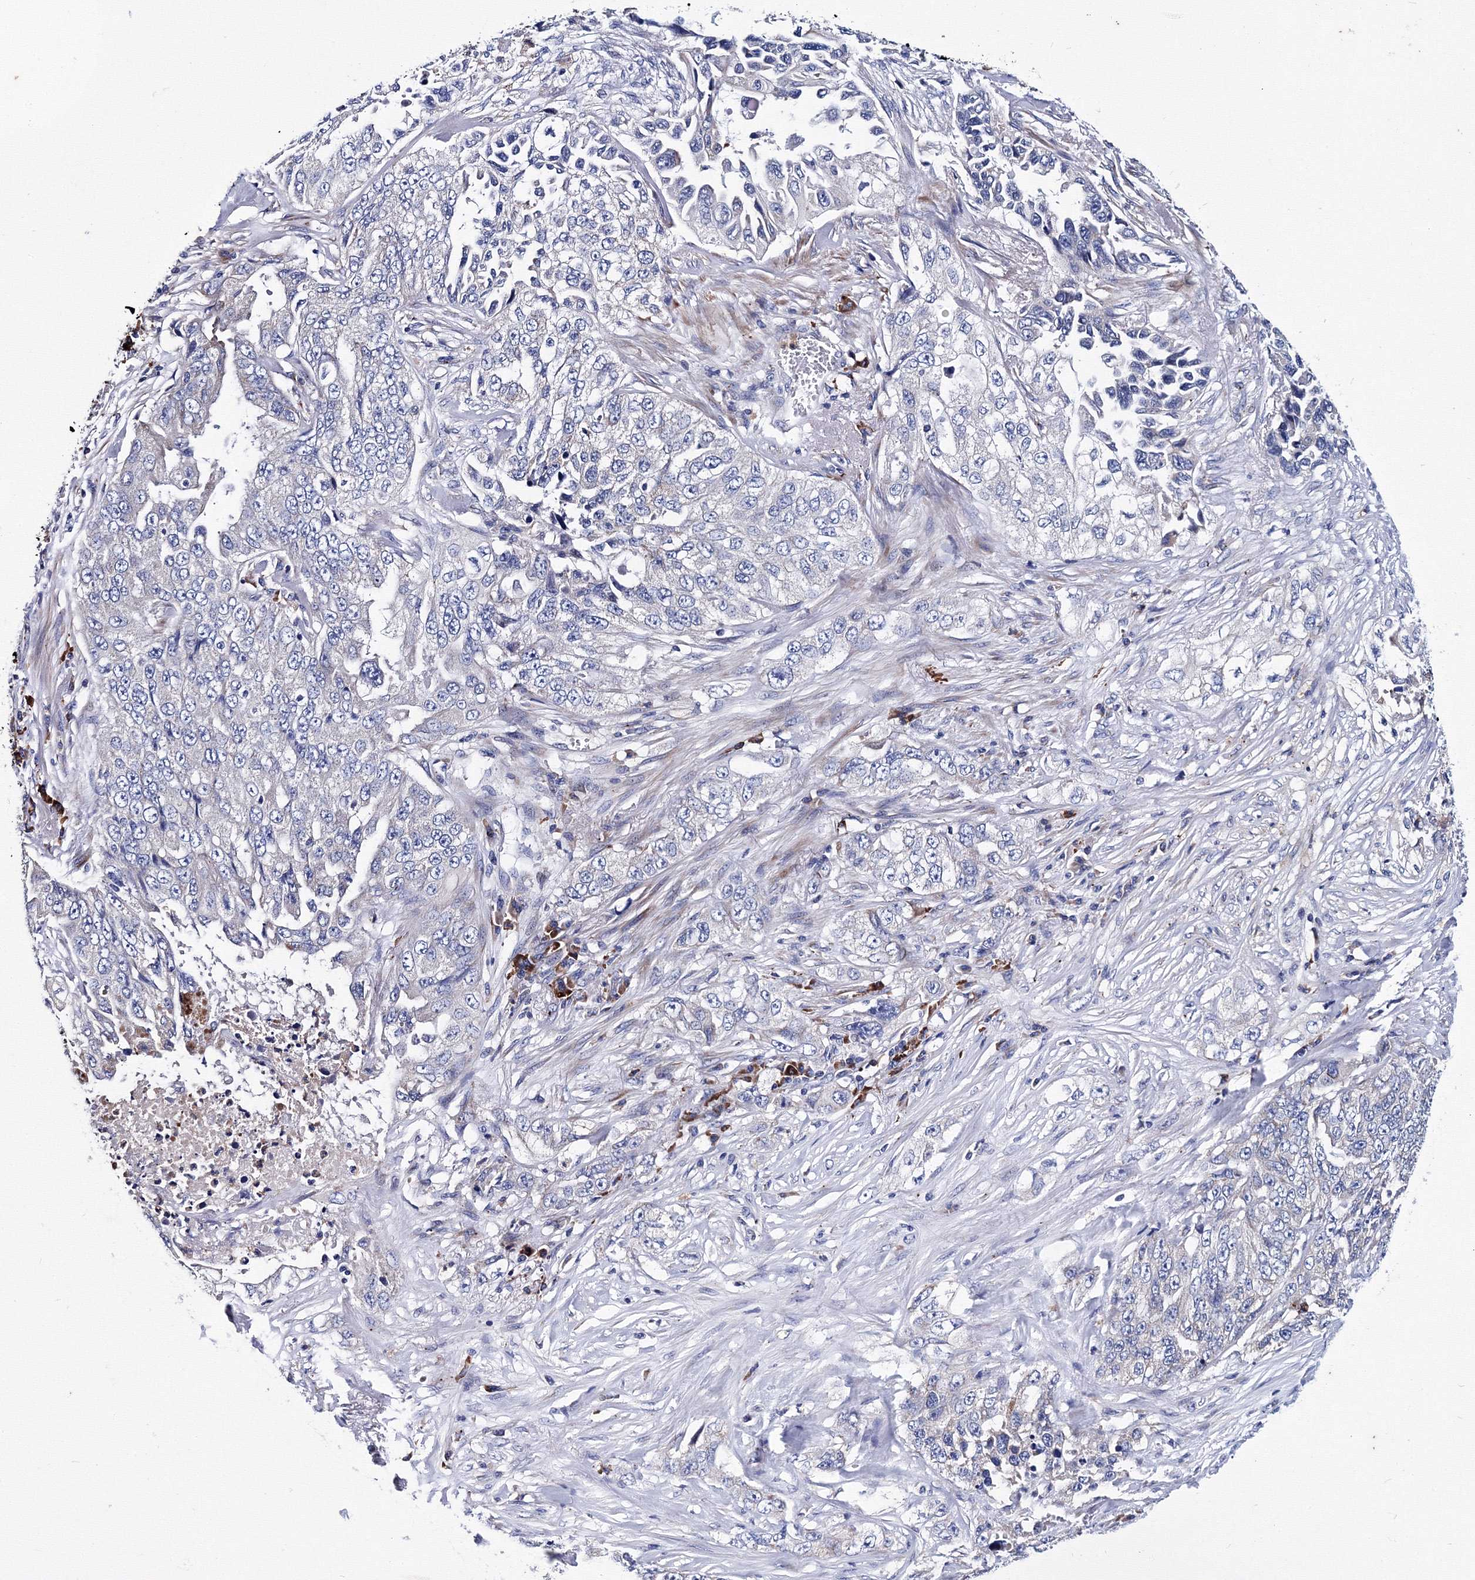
{"staining": {"intensity": "negative", "quantity": "none", "location": "none"}, "tissue": "lung cancer", "cell_type": "Tumor cells", "image_type": "cancer", "snomed": [{"axis": "morphology", "description": "Adenocarcinoma, NOS"}, {"axis": "topography", "description": "Lung"}], "caption": "Immunohistochemical staining of lung adenocarcinoma shows no significant positivity in tumor cells.", "gene": "TRPM2", "patient": {"sex": "female", "age": 51}}